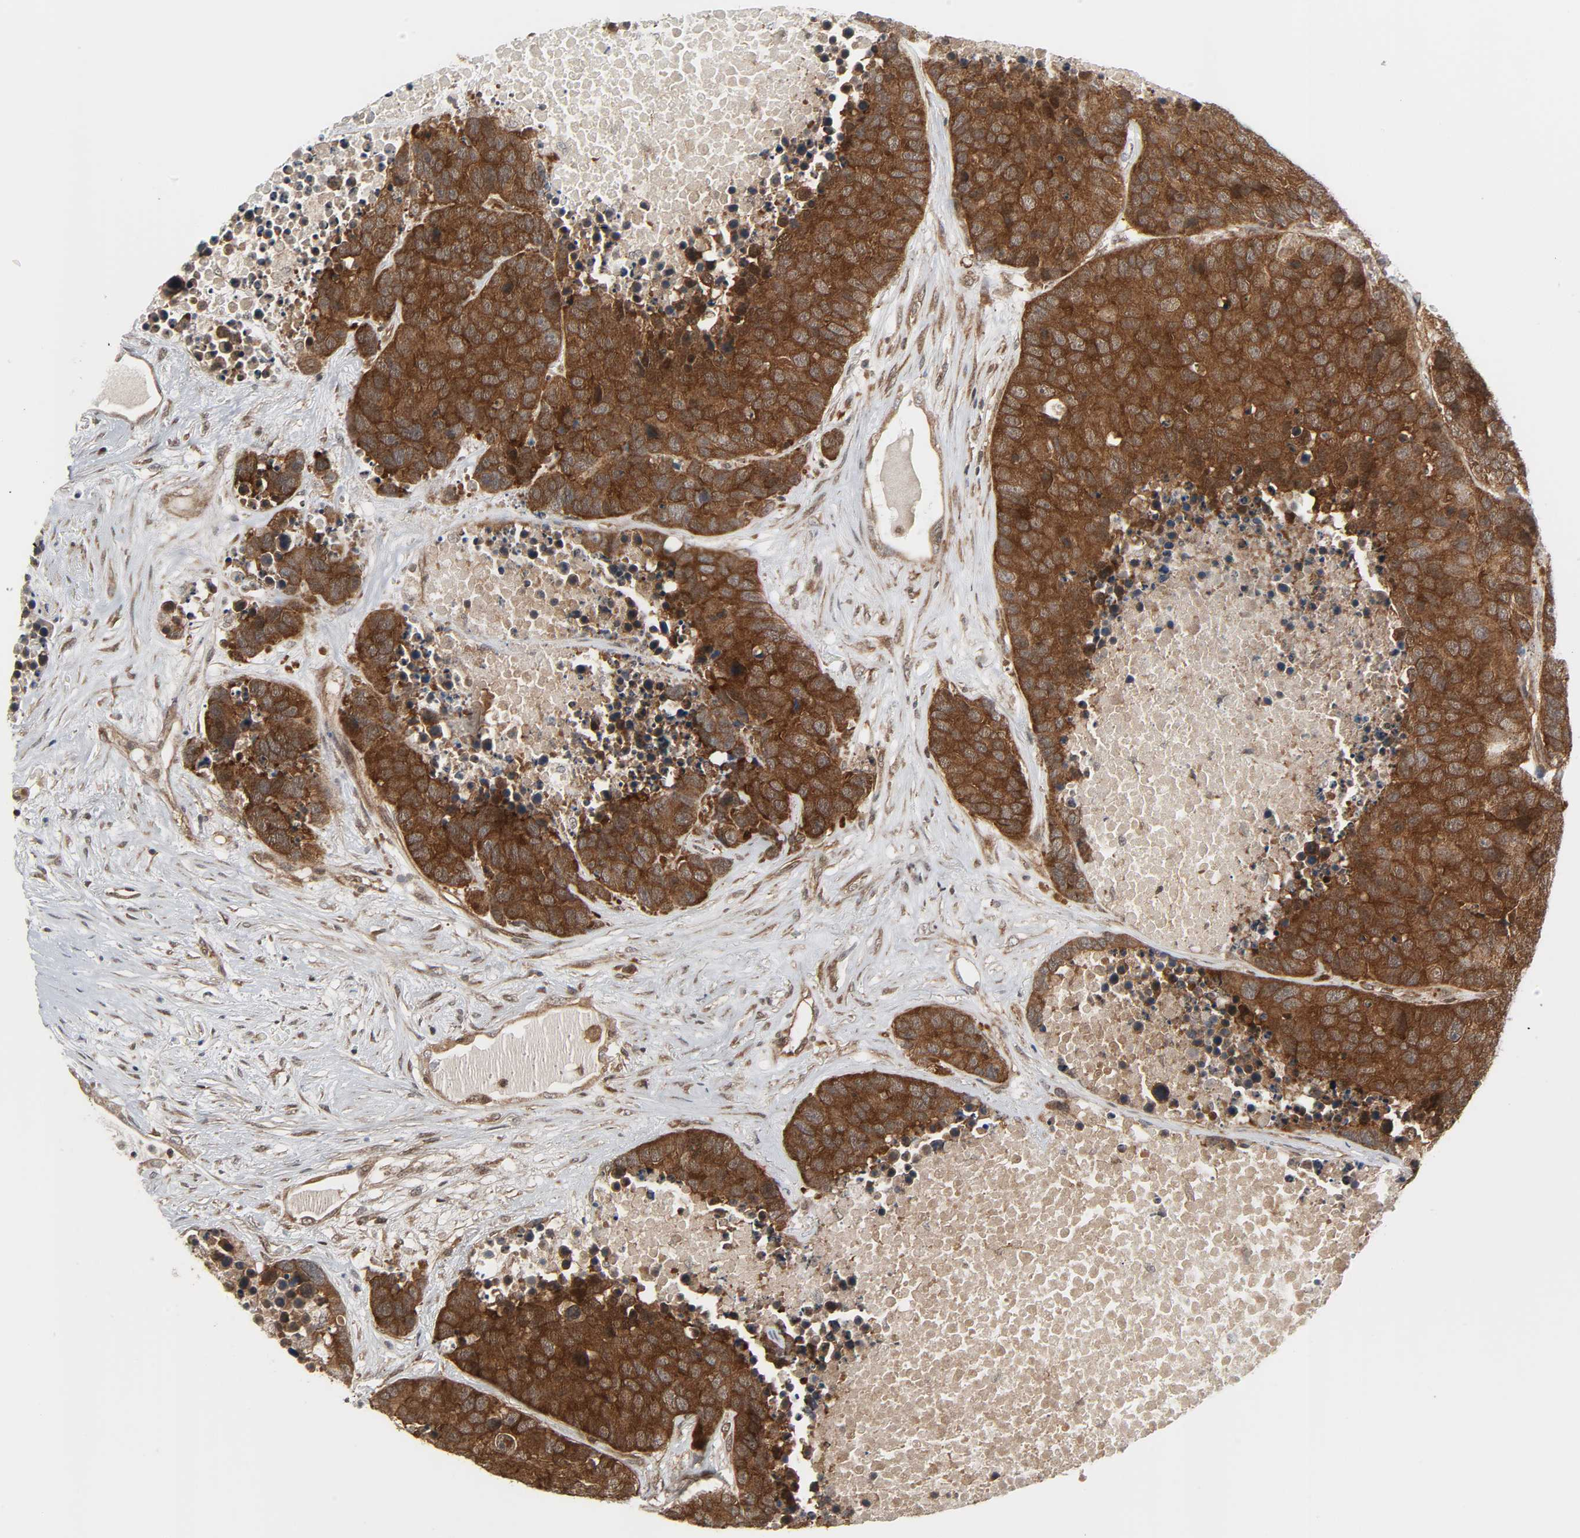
{"staining": {"intensity": "strong", "quantity": ">75%", "location": "cytoplasmic/membranous"}, "tissue": "carcinoid", "cell_type": "Tumor cells", "image_type": "cancer", "snomed": [{"axis": "morphology", "description": "Carcinoid, malignant, NOS"}, {"axis": "topography", "description": "Lung"}], "caption": "Immunohistochemical staining of human malignant carcinoid reveals strong cytoplasmic/membranous protein expression in approximately >75% of tumor cells. The staining was performed using DAB, with brown indicating positive protein expression. Nuclei are stained blue with hematoxylin.", "gene": "GSK3A", "patient": {"sex": "male", "age": 60}}